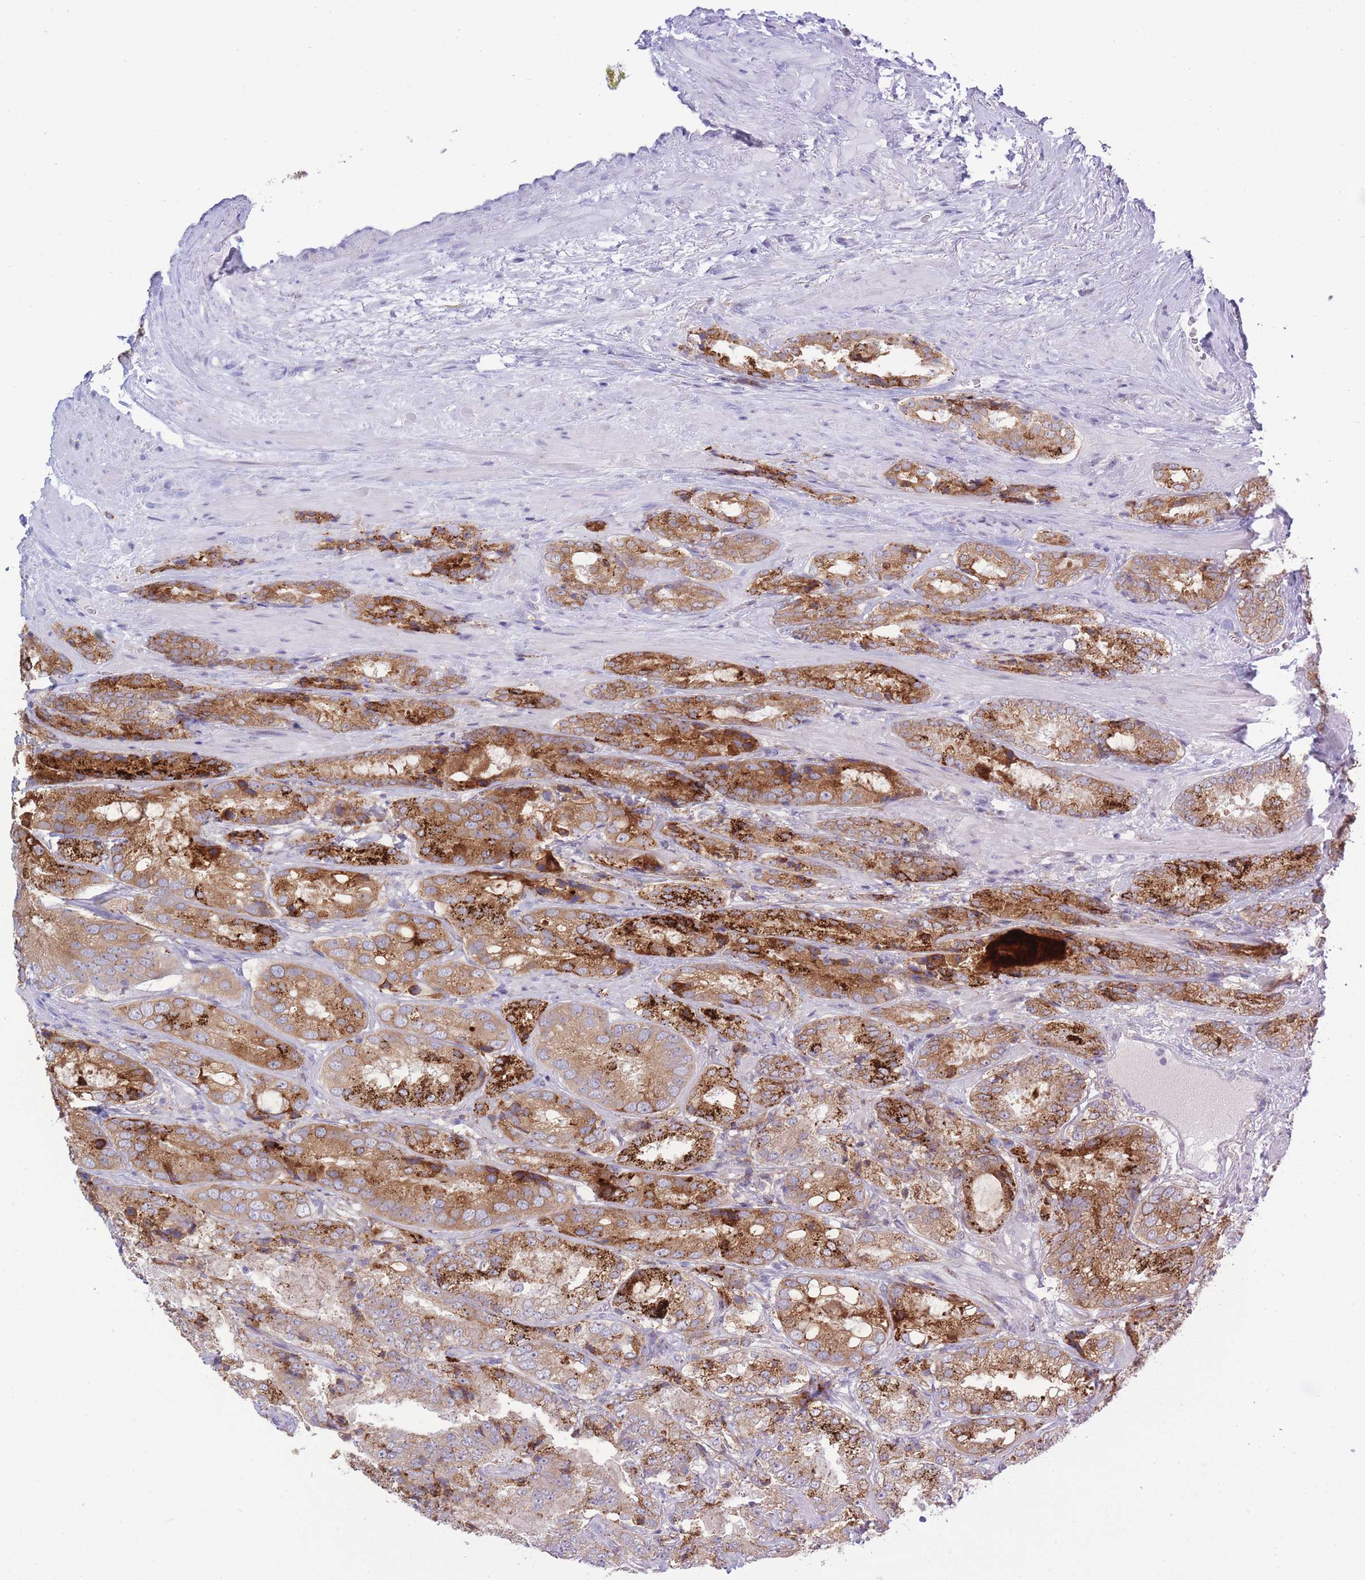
{"staining": {"intensity": "moderate", "quantity": ">75%", "location": "cytoplasmic/membranous"}, "tissue": "prostate cancer", "cell_type": "Tumor cells", "image_type": "cancer", "snomed": [{"axis": "morphology", "description": "Adenocarcinoma, High grade"}, {"axis": "topography", "description": "Prostate"}], "caption": "A high-resolution photomicrograph shows IHC staining of prostate adenocarcinoma (high-grade), which demonstrates moderate cytoplasmic/membranous expression in about >75% of tumor cells.", "gene": "MYDGF", "patient": {"sex": "male", "age": 63}}